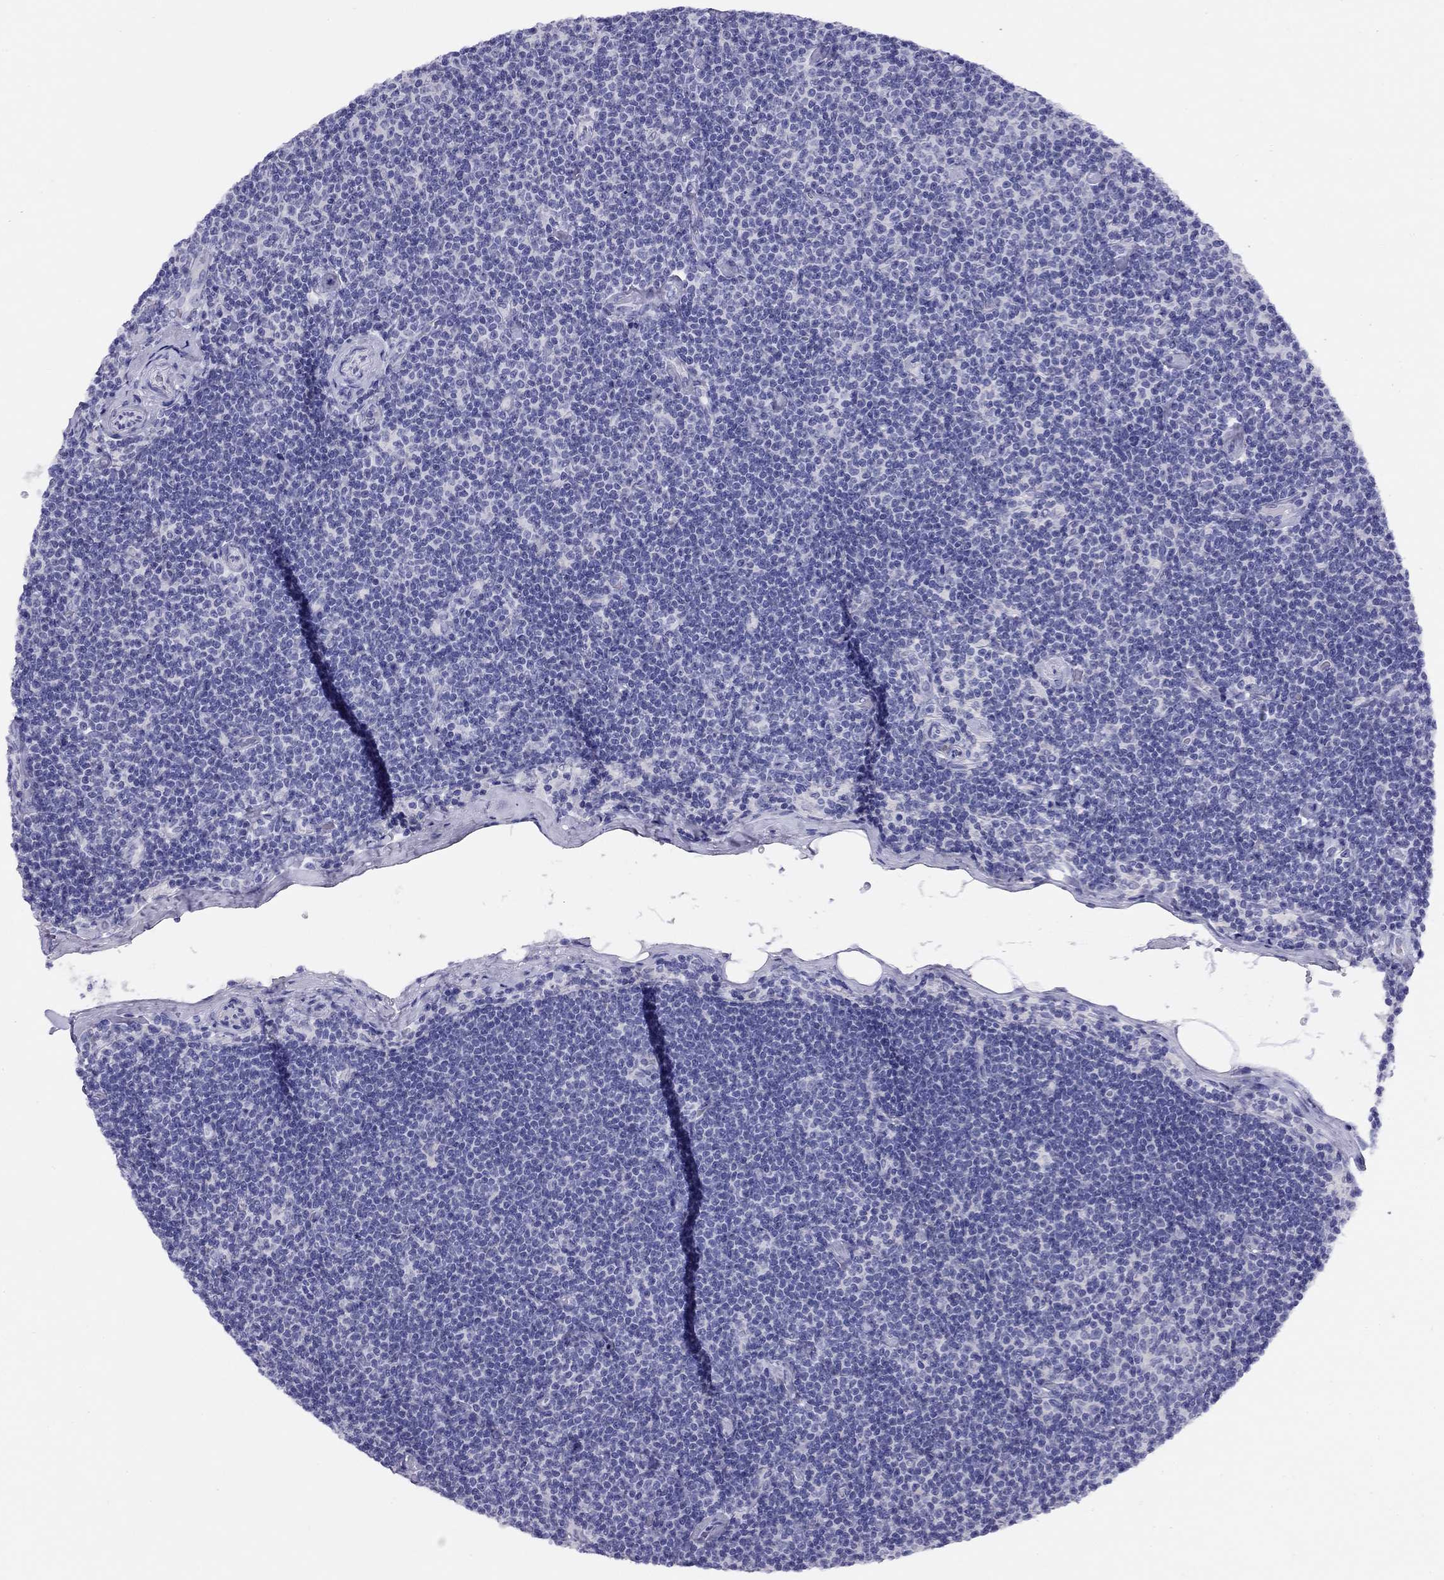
{"staining": {"intensity": "negative", "quantity": "none", "location": "none"}, "tissue": "lymphoma", "cell_type": "Tumor cells", "image_type": "cancer", "snomed": [{"axis": "morphology", "description": "Malignant lymphoma, non-Hodgkin's type, Low grade"}, {"axis": "topography", "description": "Lymph node"}], "caption": "This is an IHC image of human lymphoma. There is no staining in tumor cells.", "gene": "LRIT2", "patient": {"sex": "male", "age": 81}}